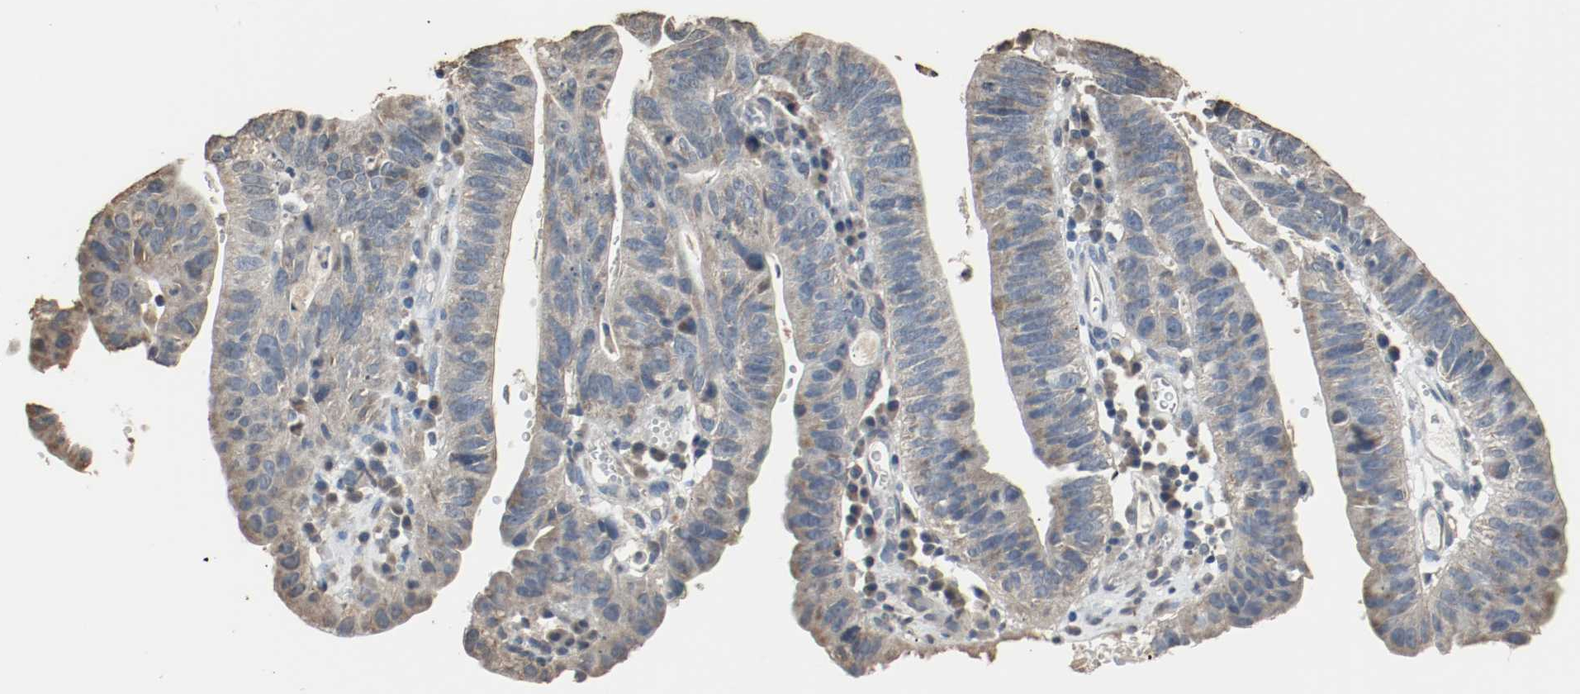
{"staining": {"intensity": "weak", "quantity": "<25%", "location": "cytoplasmic/membranous"}, "tissue": "stomach cancer", "cell_type": "Tumor cells", "image_type": "cancer", "snomed": [{"axis": "morphology", "description": "Adenocarcinoma, NOS"}, {"axis": "topography", "description": "Stomach"}], "caption": "There is no significant expression in tumor cells of adenocarcinoma (stomach).", "gene": "RTN4", "patient": {"sex": "male", "age": 59}}